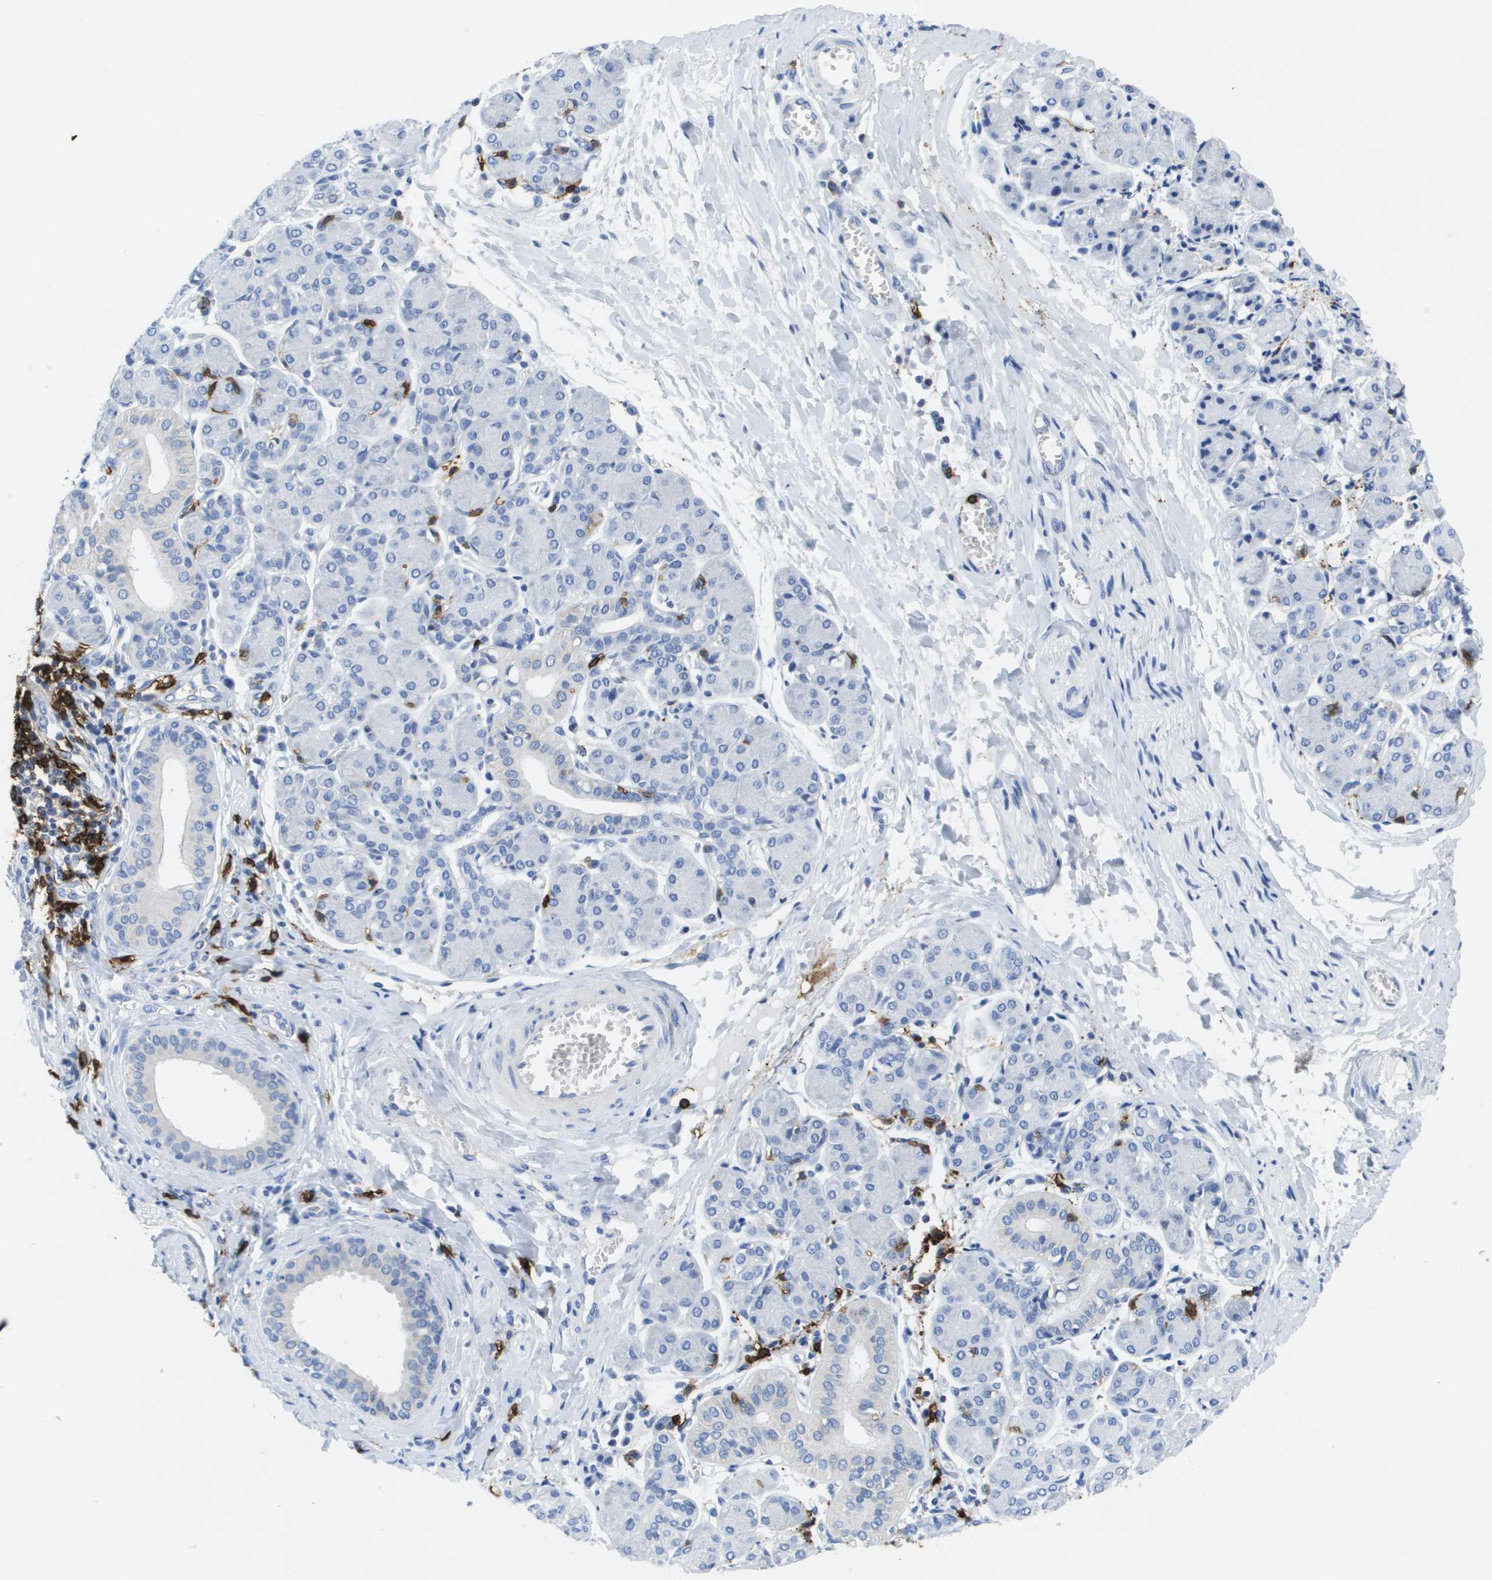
{"staining": {"intensity": "negative", "quantity": "none", "location": "none"}, "tissue": "salivary gland", "cell_type": "Glandular cells", "image_type": "normal", "snomed": [{"axis": "morphology", "description": "Normal tissue, NOS"}, {"axis": "morphology", "description": "Inflammation, NOS"}, {"axis": "topography", "description": "Lymph node"}, {"axis": "topography", "description": "Salivary gland"}], "caption": "Human salivary gland stained for a protein using immunohistochemistry (IHC) reveals no positivity in glandular cells.", "gene": "MS4A1", "patient": {"sex": "male", "age": 3}}